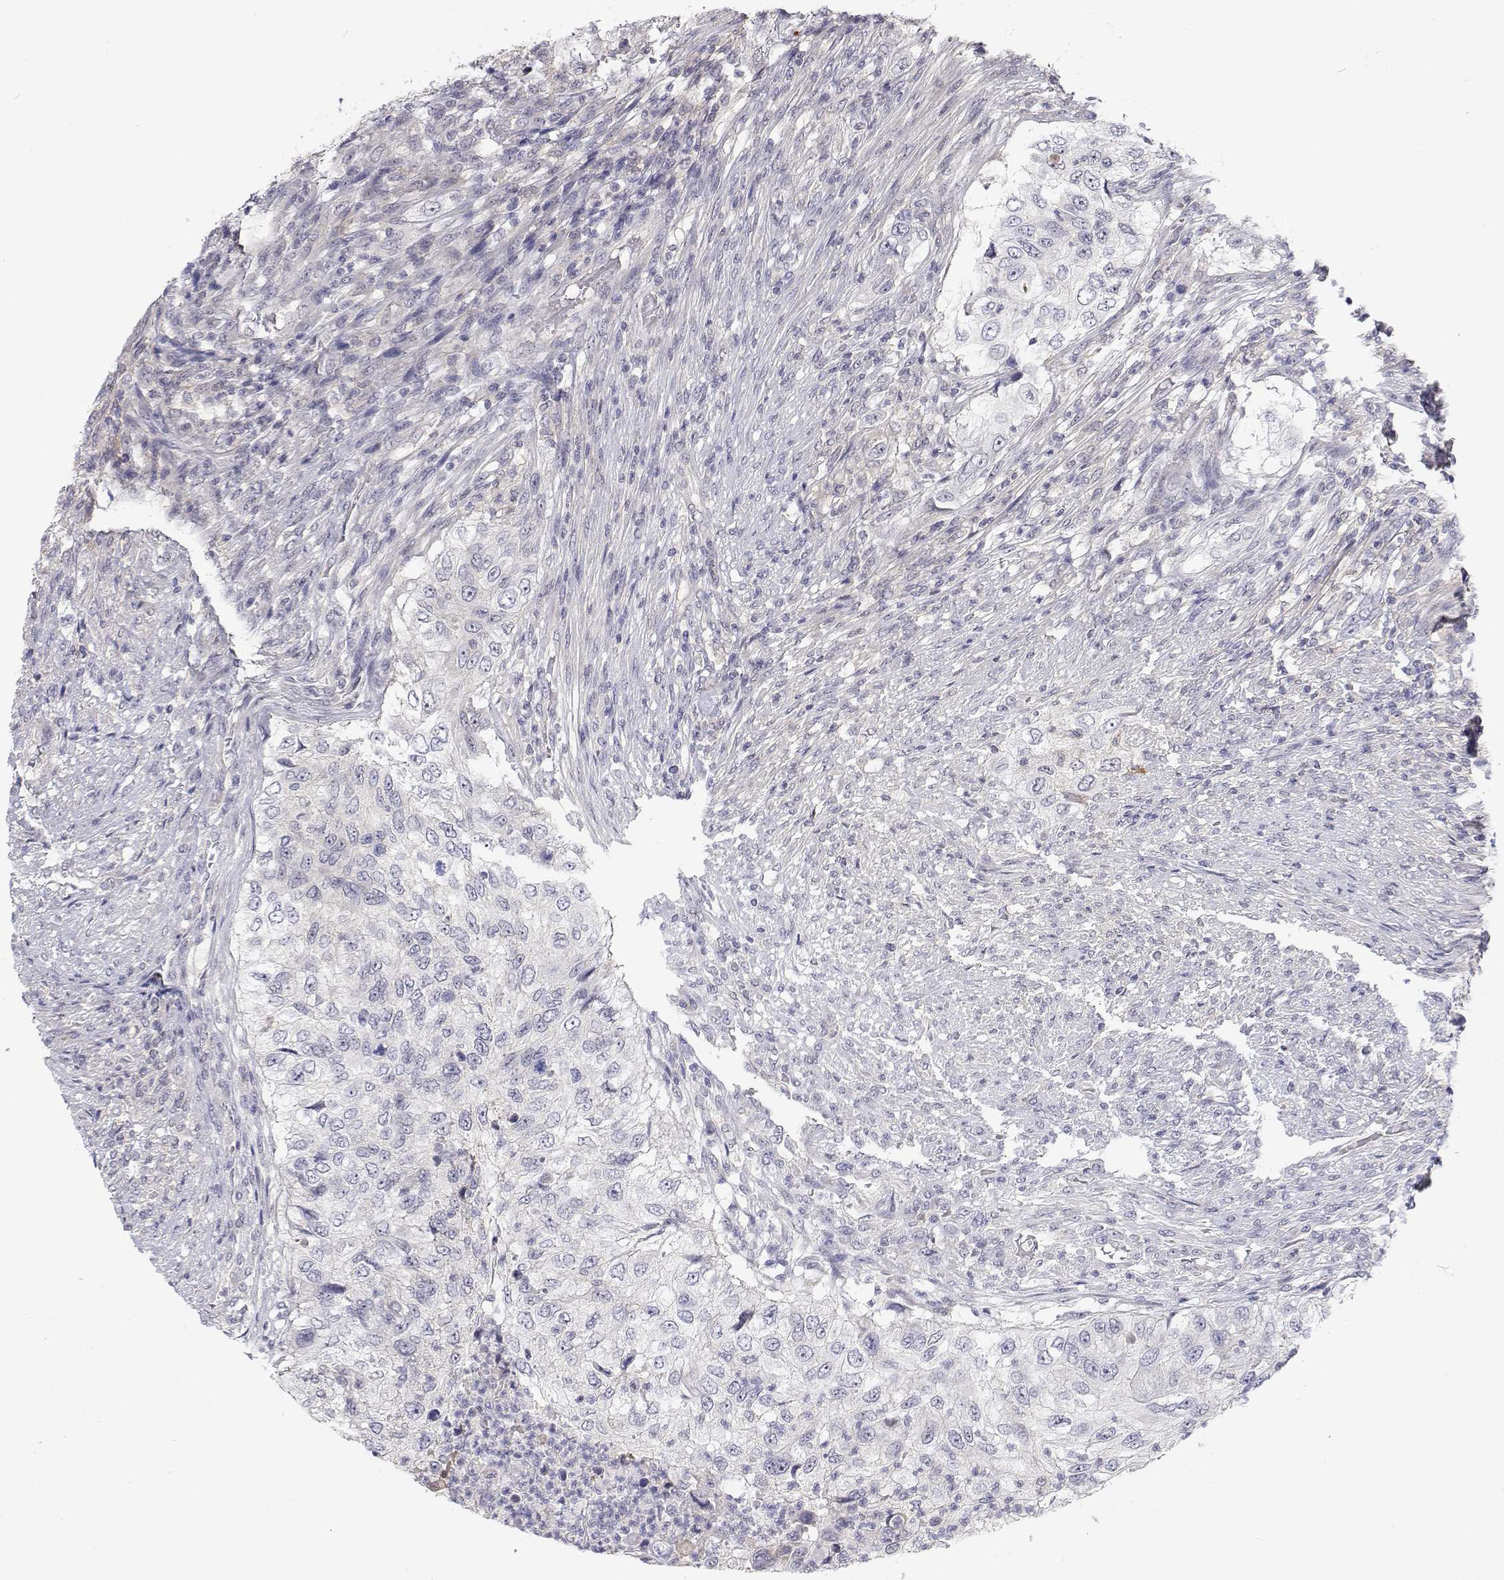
{"staining": {"intensity": "negative", "quantity": "none", "location": "none"}, "tissue": "urothelial cancer", "cell_type": "Tumor cells", "image_type": "cancer", "snomed": [{"axis": "morphology", "description": "Urothelial carcinoma, High grade"}, {"axis": "topography", "description": "Urinary bladder"}], "caption": "Immunohistochemistry (IHC) histopathology image of human urothelial cancer stained for a protein (brown), which shows no positivity in tumor cells.", "gene": "MYPN", "patient": {"sex": "female", "age": 60}}